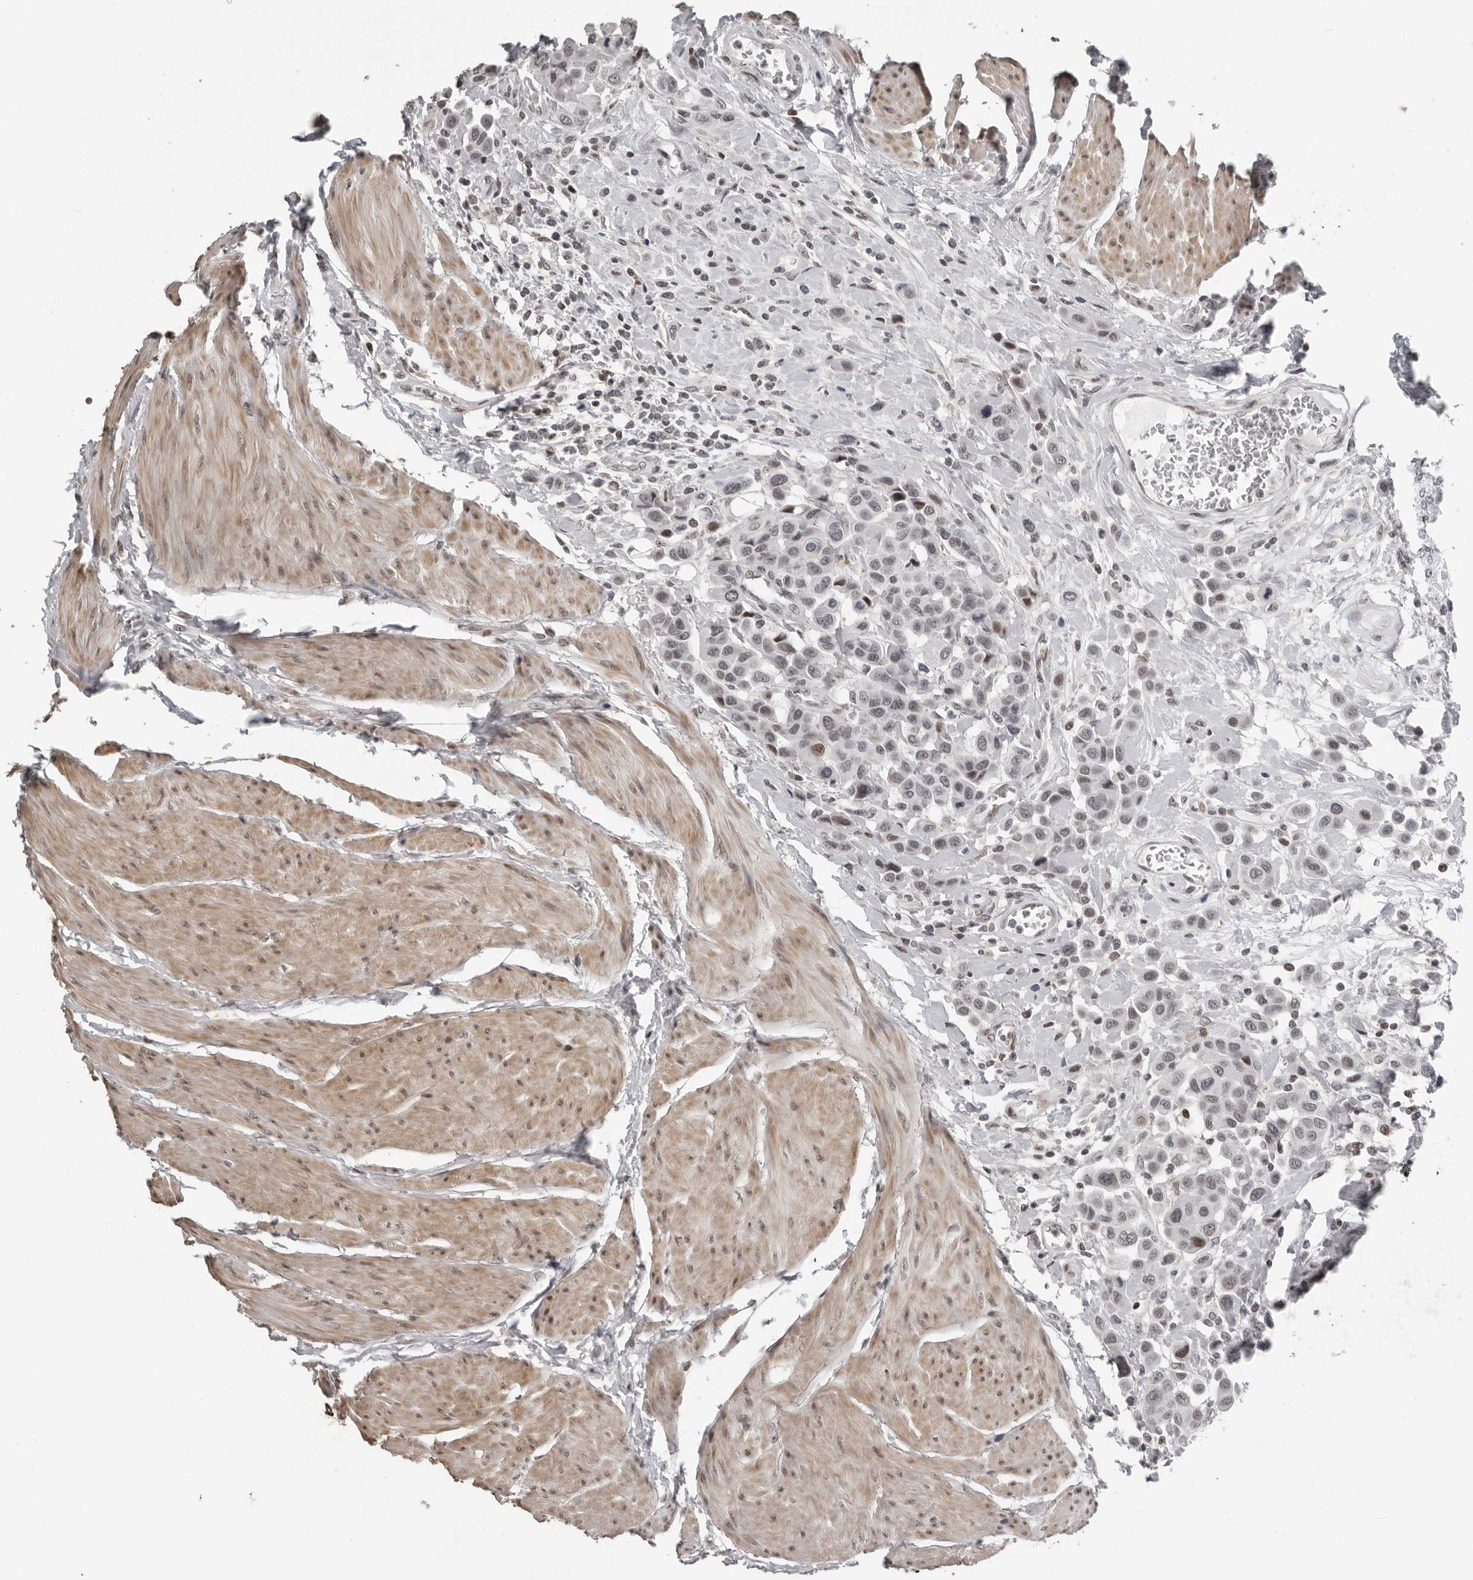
{"staining": {"intensity": "negative", "quantity": "none", "location": "none"}, "tissue": "urothelial cancer", "cell_type": "Tumor cells", "image_type": "cancer", "snomed": [{"axis": "morphology", "description": "Urothelial carcinoma, High grade"}, {"axis": "topography", "description": "Urinary bladder"}], "caption": "The immunohistochemistry (IHC) photomicrograph has no significant staining in tumor cells of urothelial cancer tissue. (DAB (3,3'-diaminobenzidine) IHC visualized using brightfield microscopy, high magnification).", "gene": "ORC1", "patient": {"sex": "male", "age": 50}}